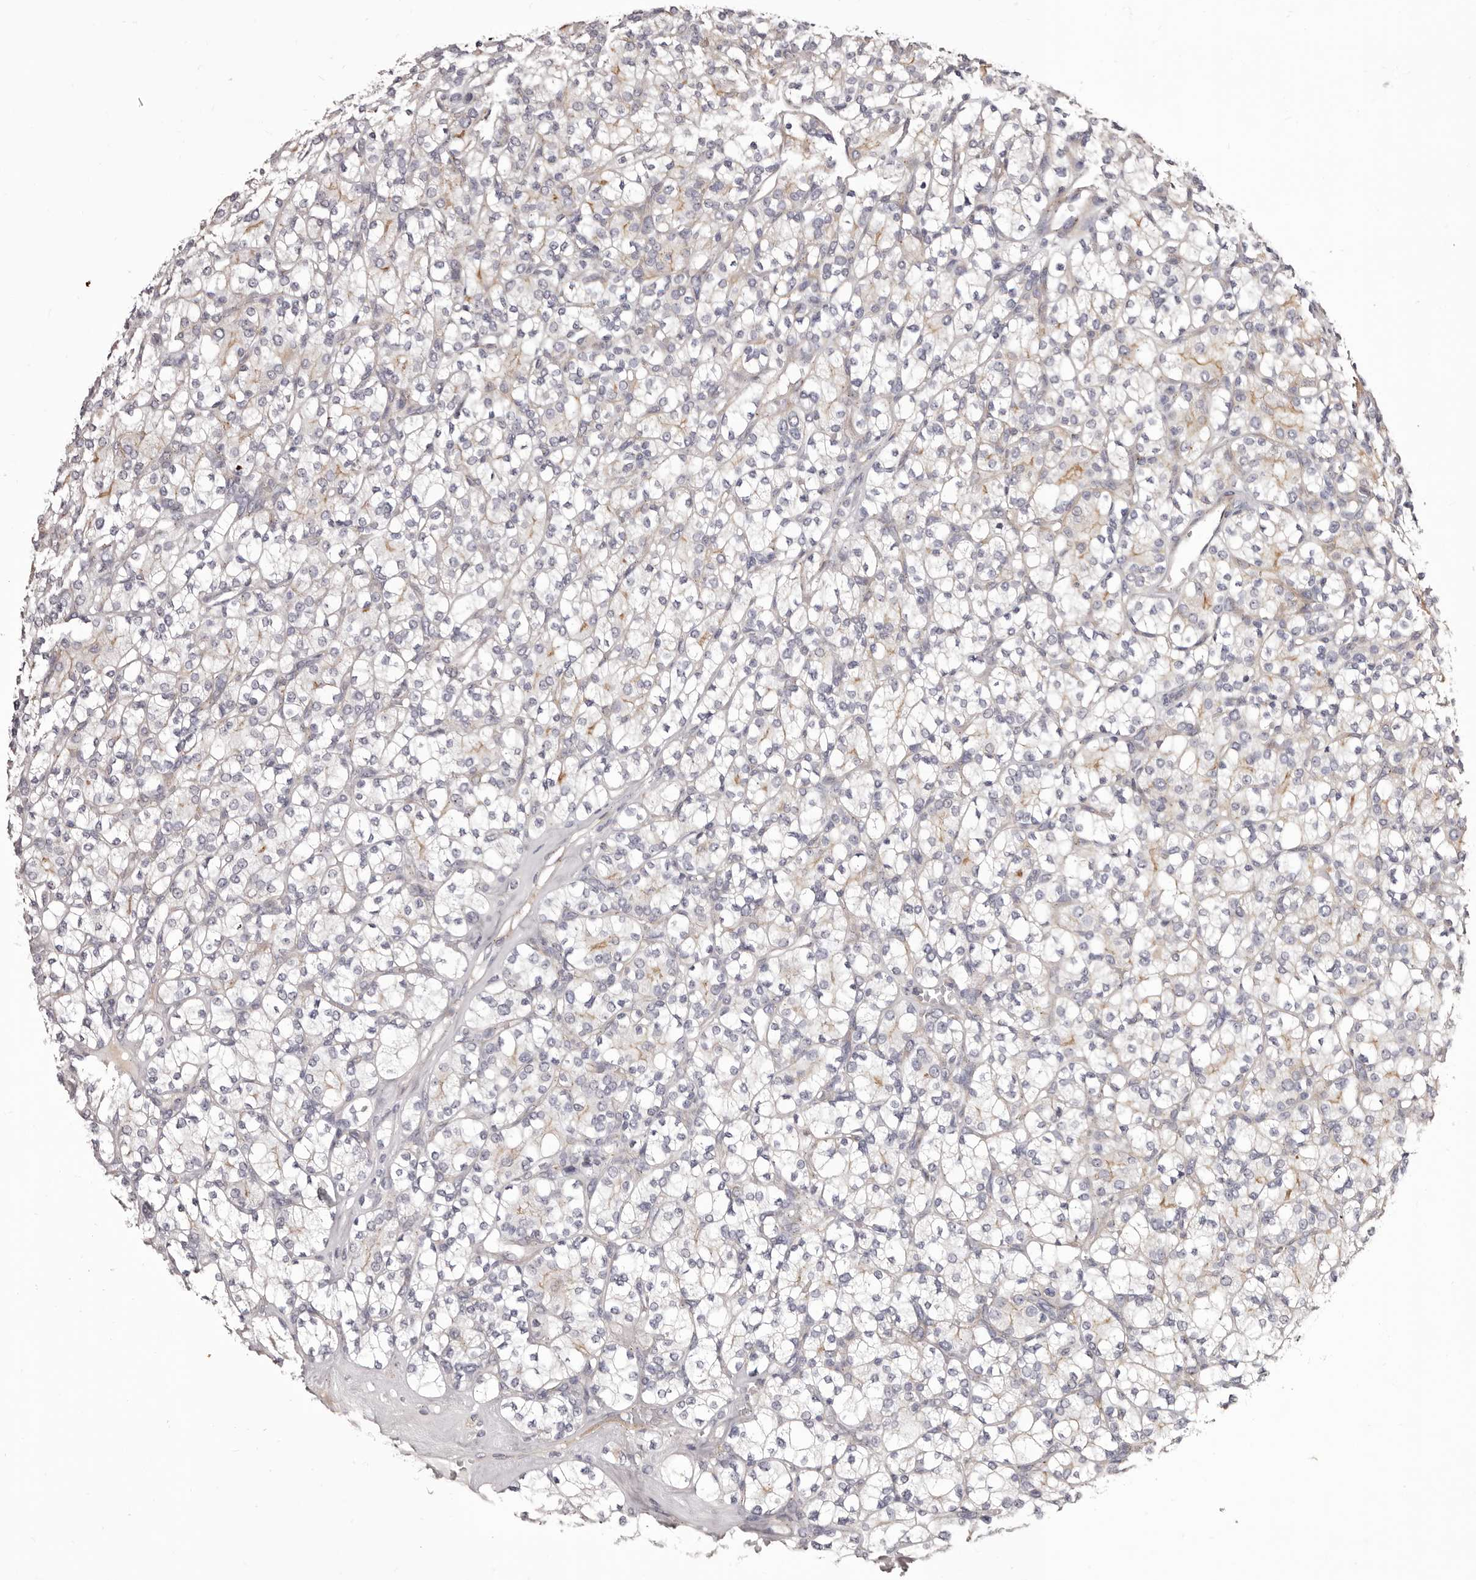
{"staining": {"intensity": "negative", "quantity": "none", "location": "none"}, "tissue": "renal cancer", "cell_type": "Tumor cells", "image_type": "cancer", "snomed": [{"axis": "morphology", "description": "Adenocarcinoma, NOS"}, {"axis": "topography", "description": "Kidney"}], "caption": "Immunohistochemical staining of adenocarcinoma (renal) demonstrates no significant expression in tumor cells.", "gene": "PEG10", "patient": {"sex": "male", "age": 77}}